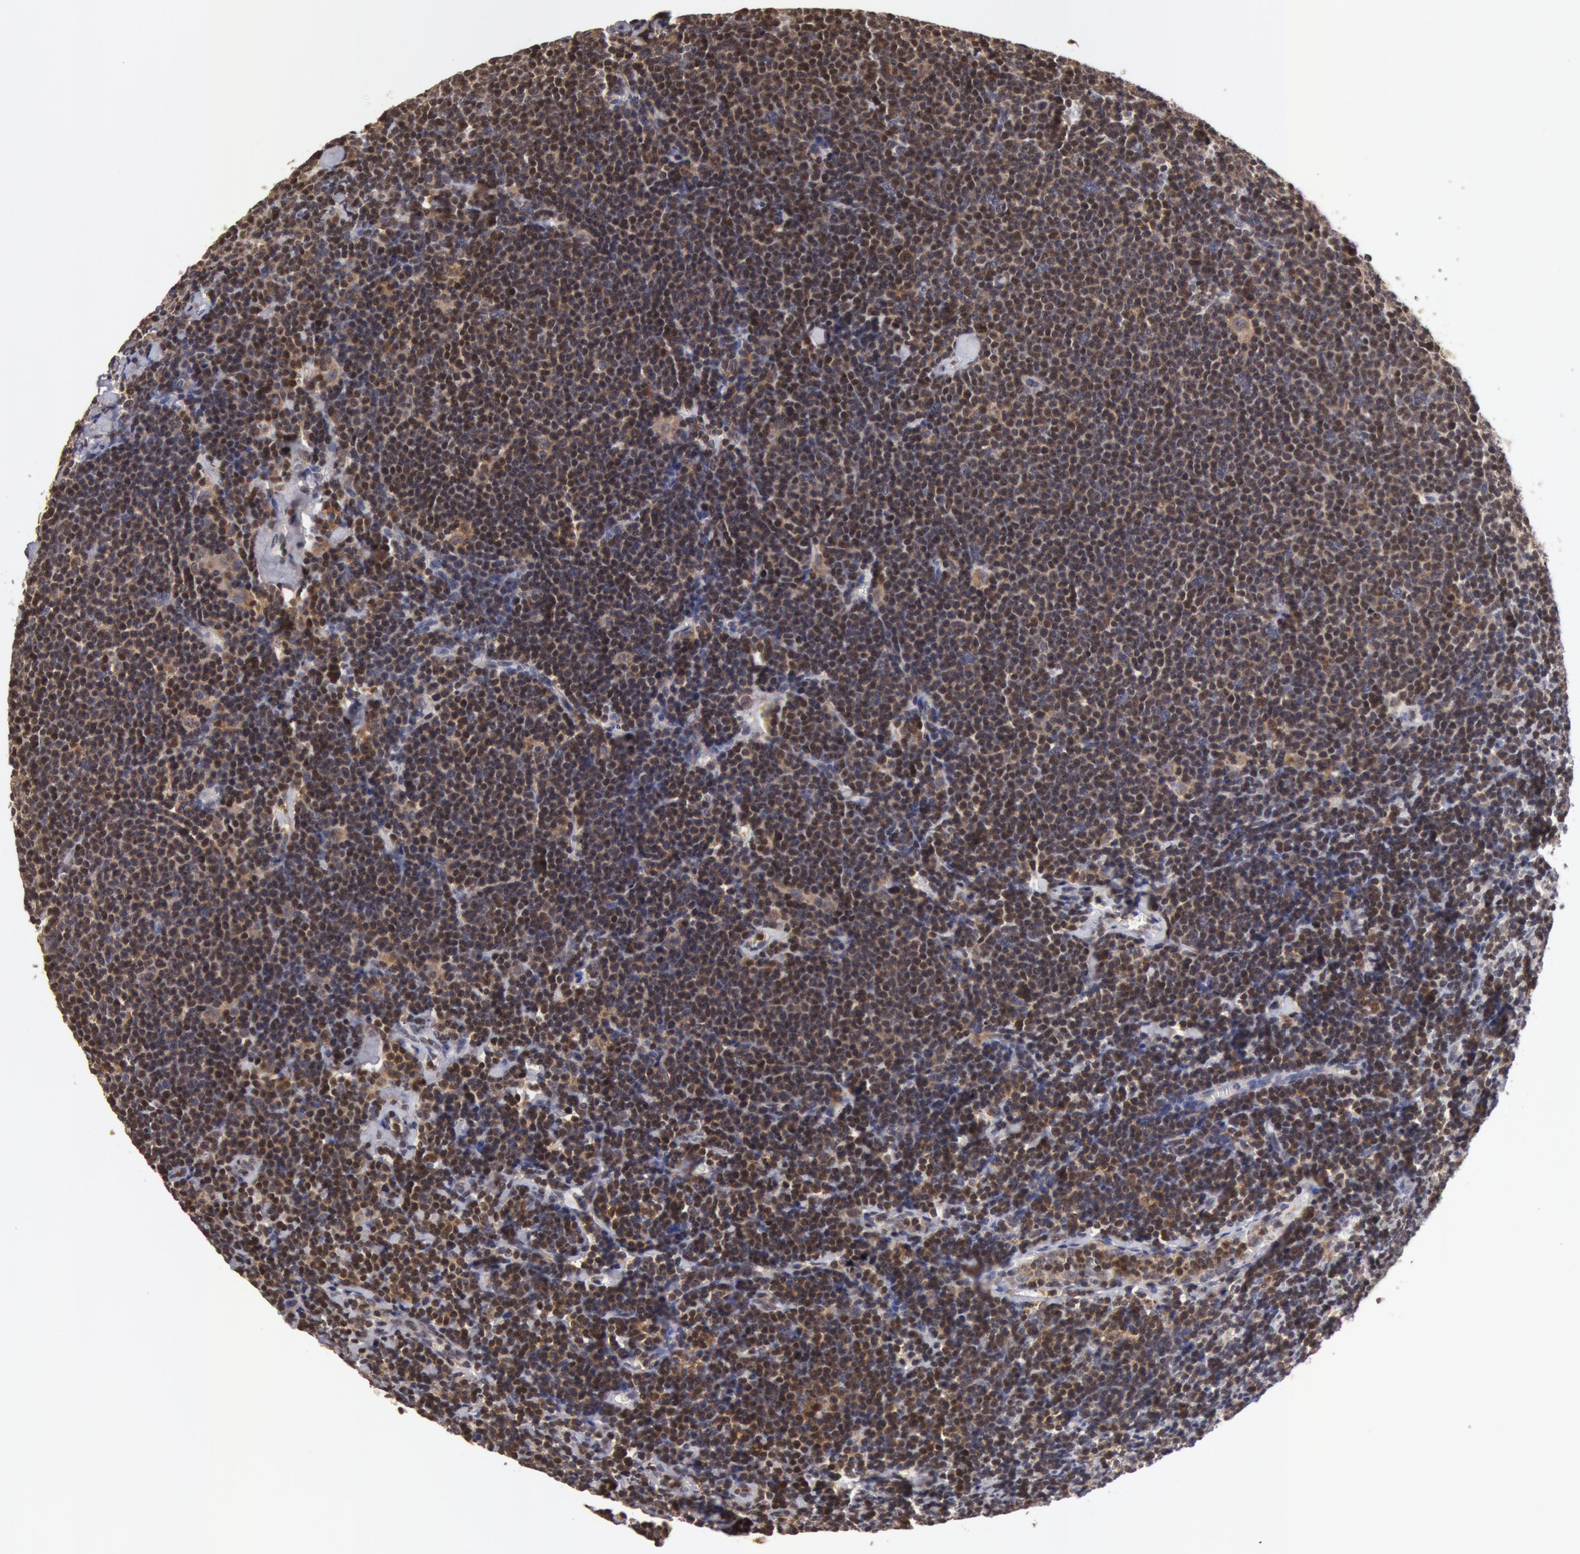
{"staining": {"intensity": "weak", "quantity": "25%-75%", "location": "nuclear"}, "tissue": "lymphoma", "cell_type": "Tumor cells", "image_type": "cancer", "snomed": [{"axis": "morphology", "description": "Malignant lymphoma, non-Hodgkin's type, Low grade"}, {"axis": "topography", "description": "Lymph node"}], "caption": "Immunohistochemistry (IHC) micrograph of human malignant lymphoma, non-Hodgkin's type (low-grade) stained for a protein (brown), which exhibits low levels of weak nuclear expression in about 25%-75% of tumor cells.", "gene": "ZNF350", "patient": {"sex": "male", "age": 65}}